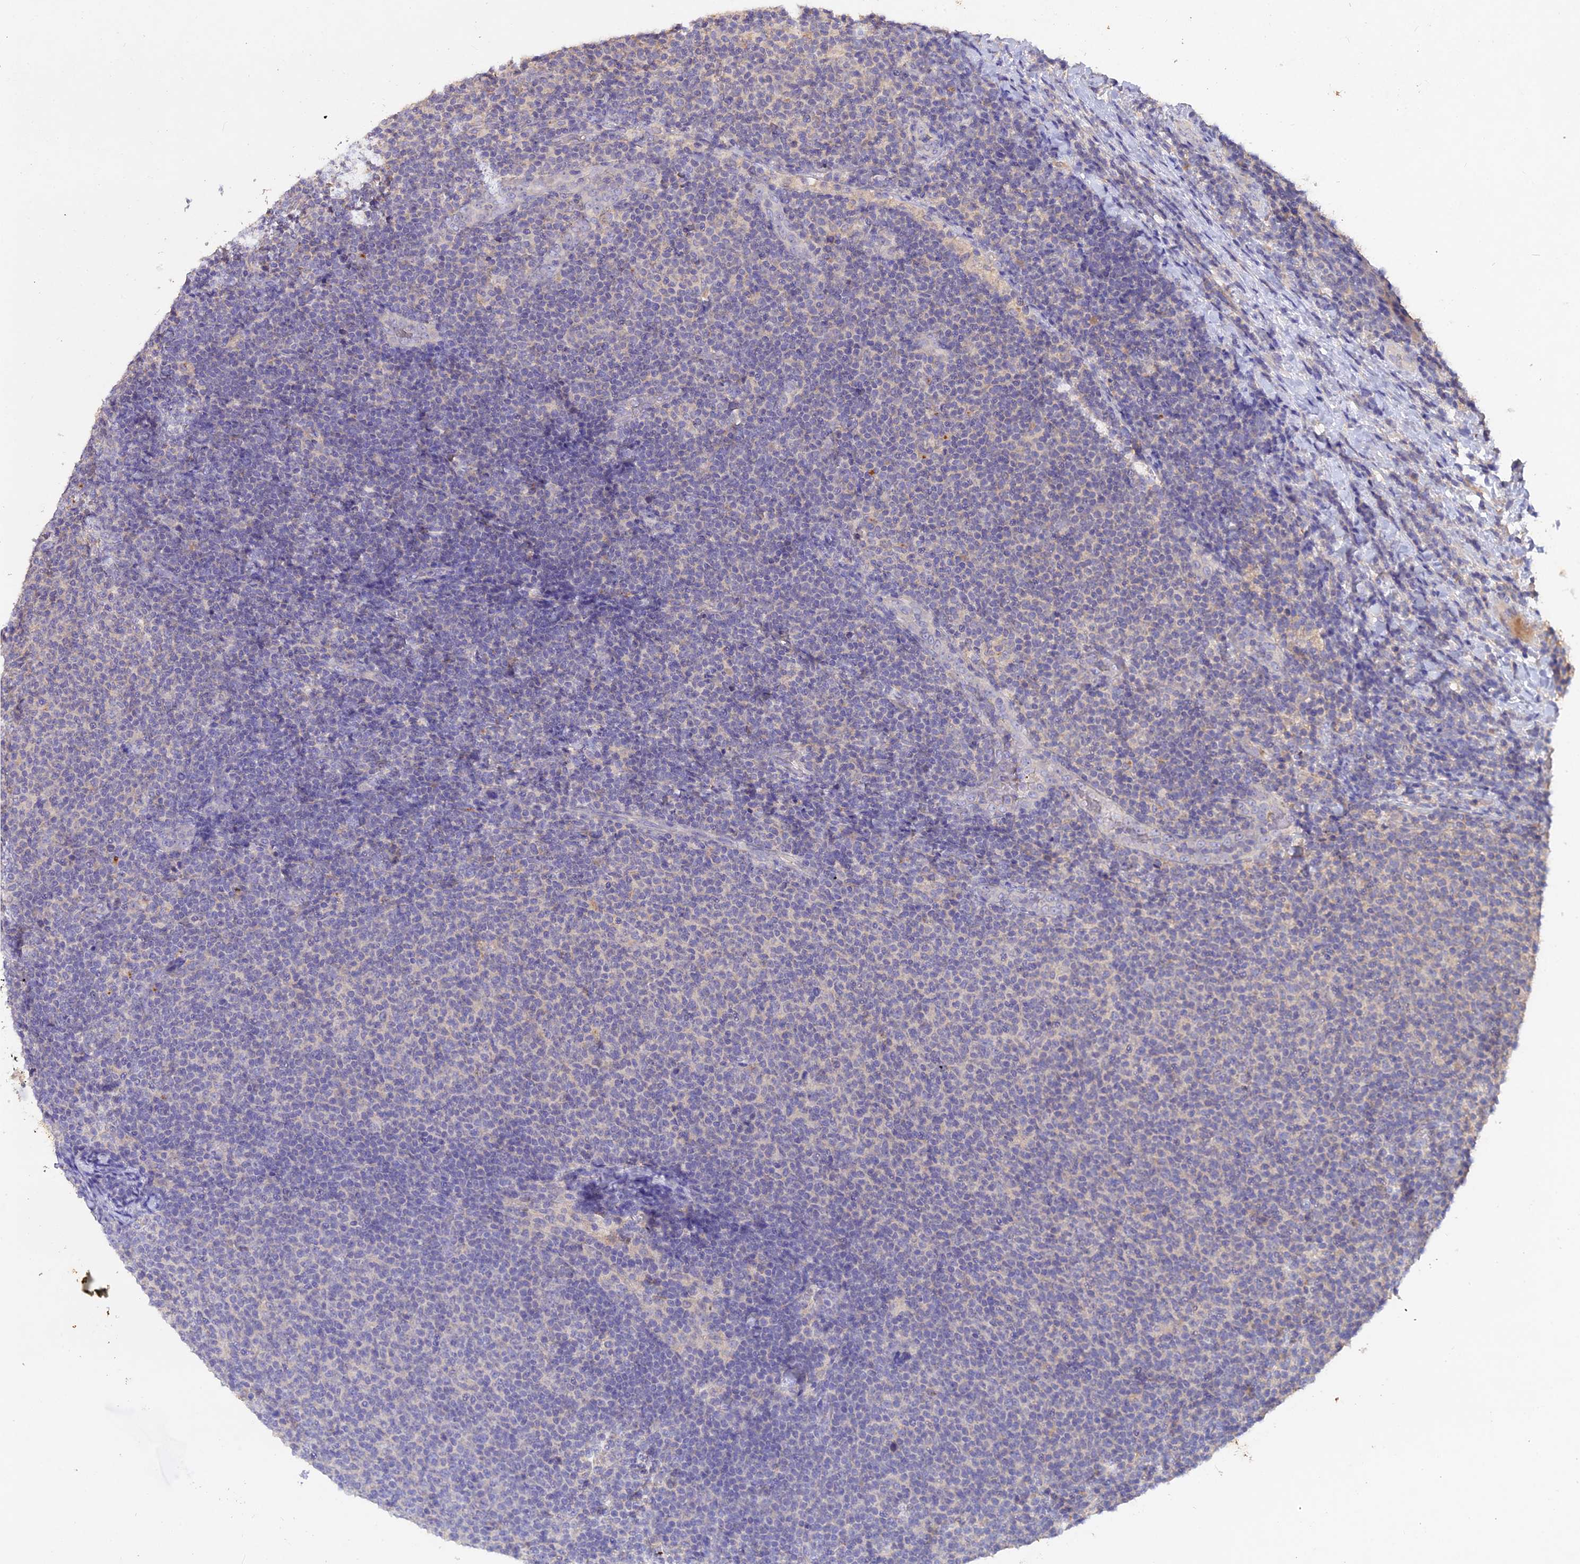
{"staining": {"intensity": "negative", "quantity": "none", "location": "none"}, "tissue": "lymphoma", "cell_type": "Tumor cells", "image_type": "cancer", "snomed": [{"axis": "morphology", "description": "Malignant lymphoma, non-Hodgkin's type, Low grade"}, {"axis": "topography", "description": "Lymph node"}], "caption": "There is no significant staining in tumor cells of lymphoma.", "gene": "SLC26A4", "patient": {"sex": "male", "age": 66}}